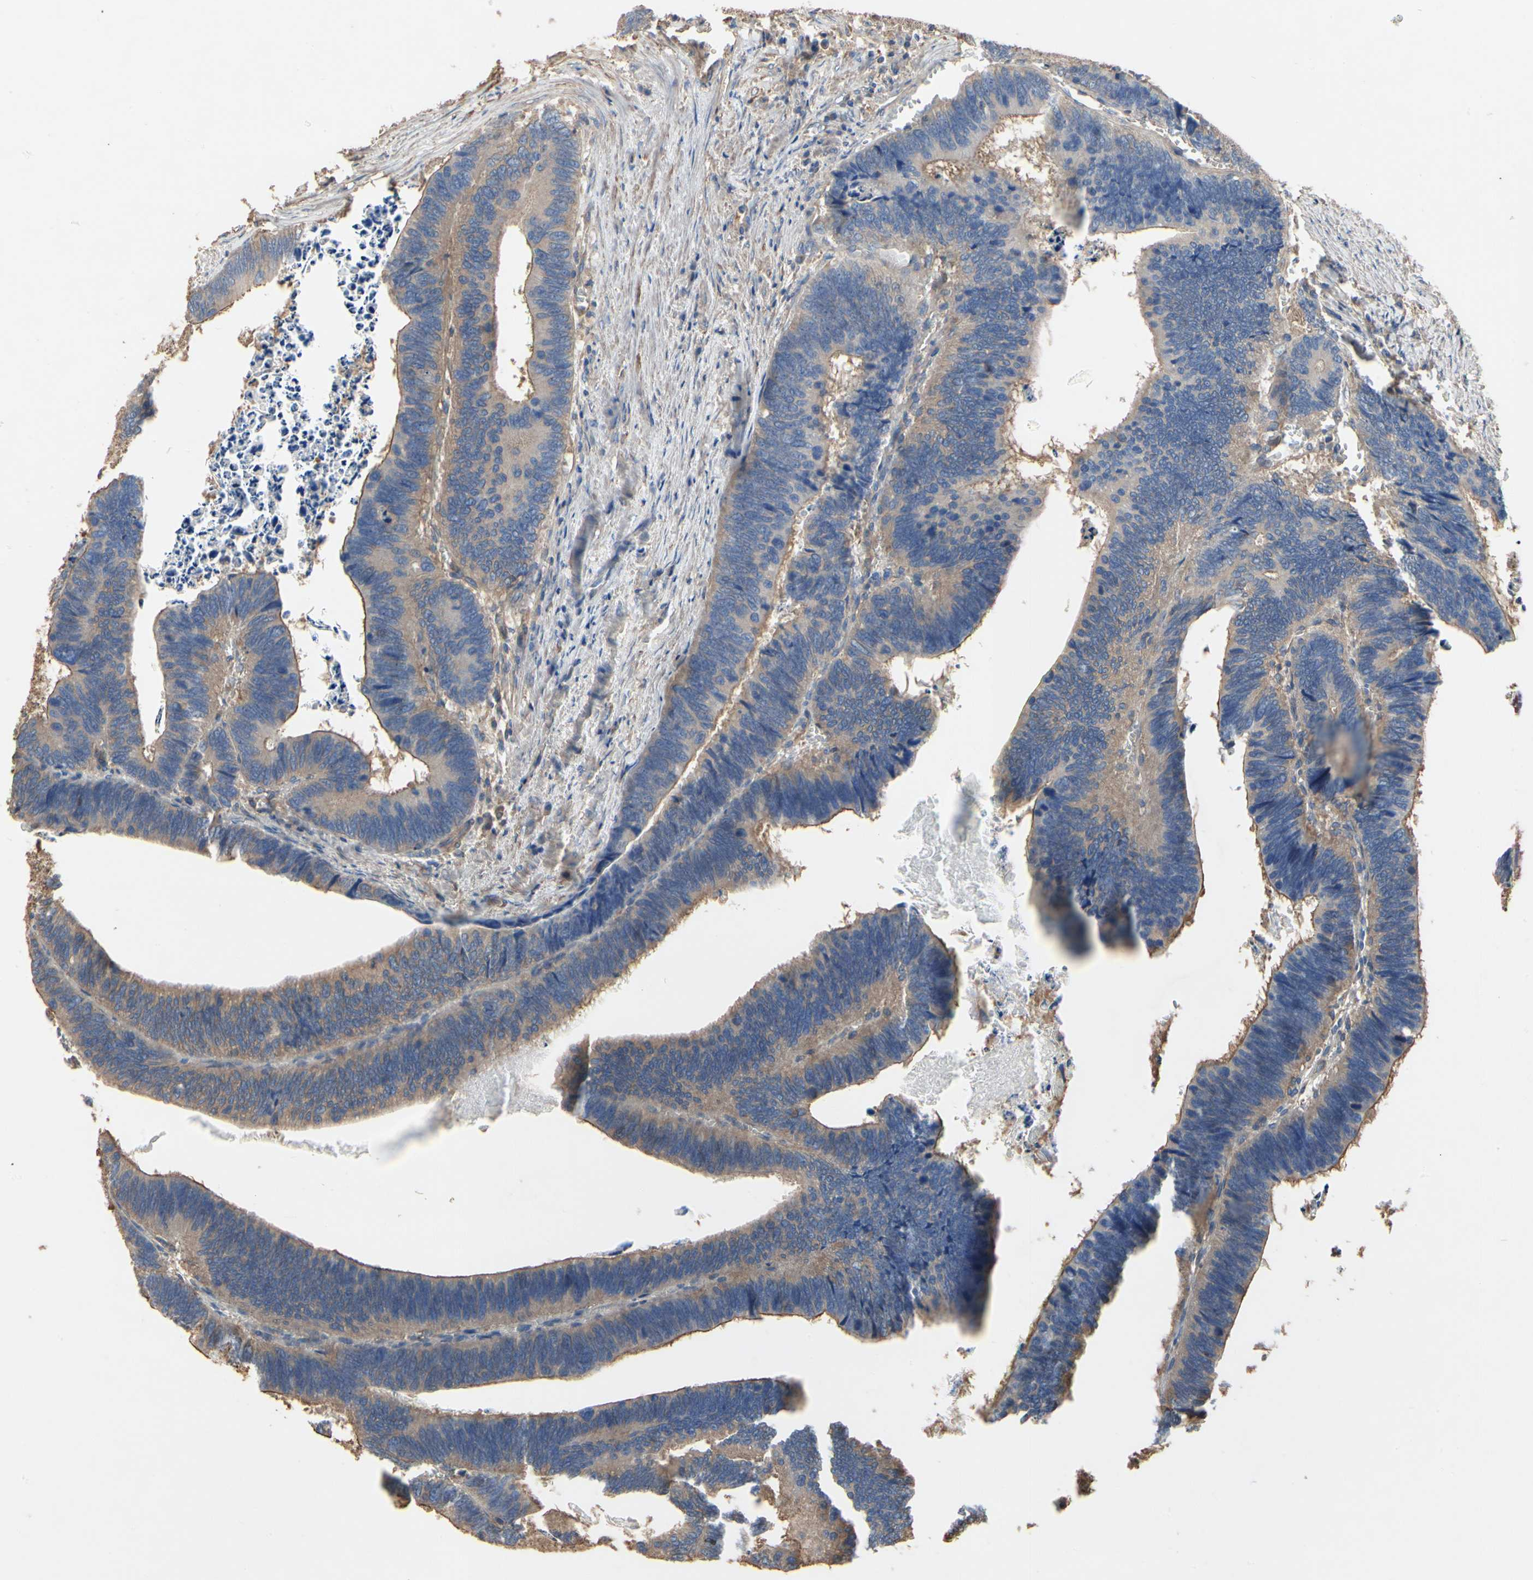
{"staining": {"intensity": "moderate", "quantity": ">75%", "location": "cytoplasmic/membranous"}, "tissue": "colorectal cancer", "cell_type": "Tumor cells", "image_type": "cancer", "snomed": [{"axis": "morphology", "description": "Adenocarcinoma, NOS"}, {"axis": "topography", "description": "Colon"}], "caption": "Immunohistochemical staining of human adenocarcinoma (colorectal) demonstrates moderate cytoplasmic/membranous protein staining in approximately >75% of tumor cells.", "gene": "PDZK1", "patient": {"sex": "male", "age": 72}}